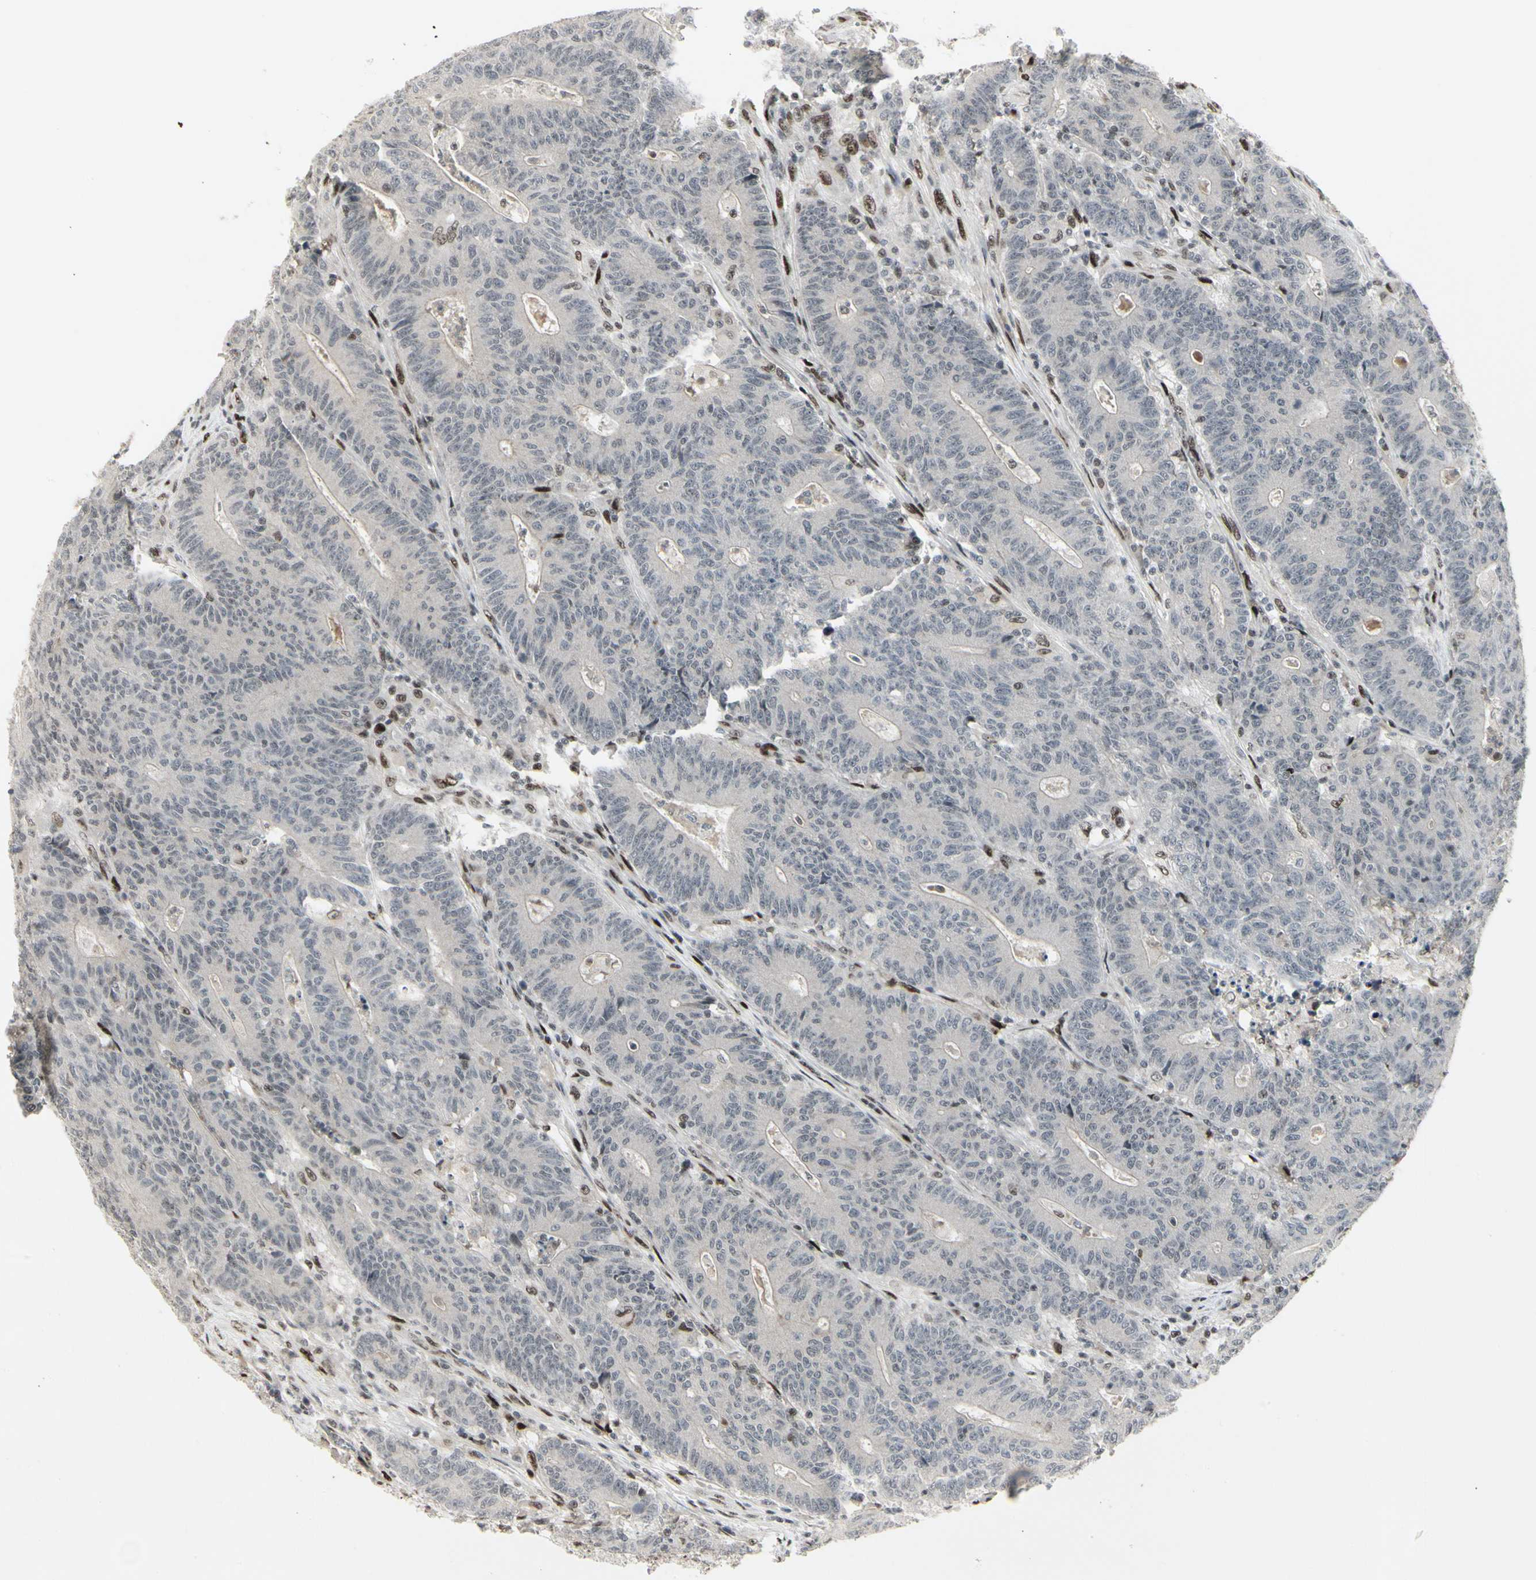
{"staining": {"intensity": "negative", "quantity": "none", "location": "none"}, "tissue": "colorectal cancer", "cell_type": "Tumor cells", "image_type": "cancer", "snomed": [{"axis": "morphology", "description": "Normal tissue, NOS"}, {"axis": "morphology", "description": "Adenocarcinoma, NOS"}, {"axis": "topography", "description": "Colon"}], "caption": "Adenocarcinoma (colorectal) was stained to show a protein in brown. There is no significant staining in tumor cells.", "gene": "FOXJ2", "patient": {"sex": "female", "age": 75}}